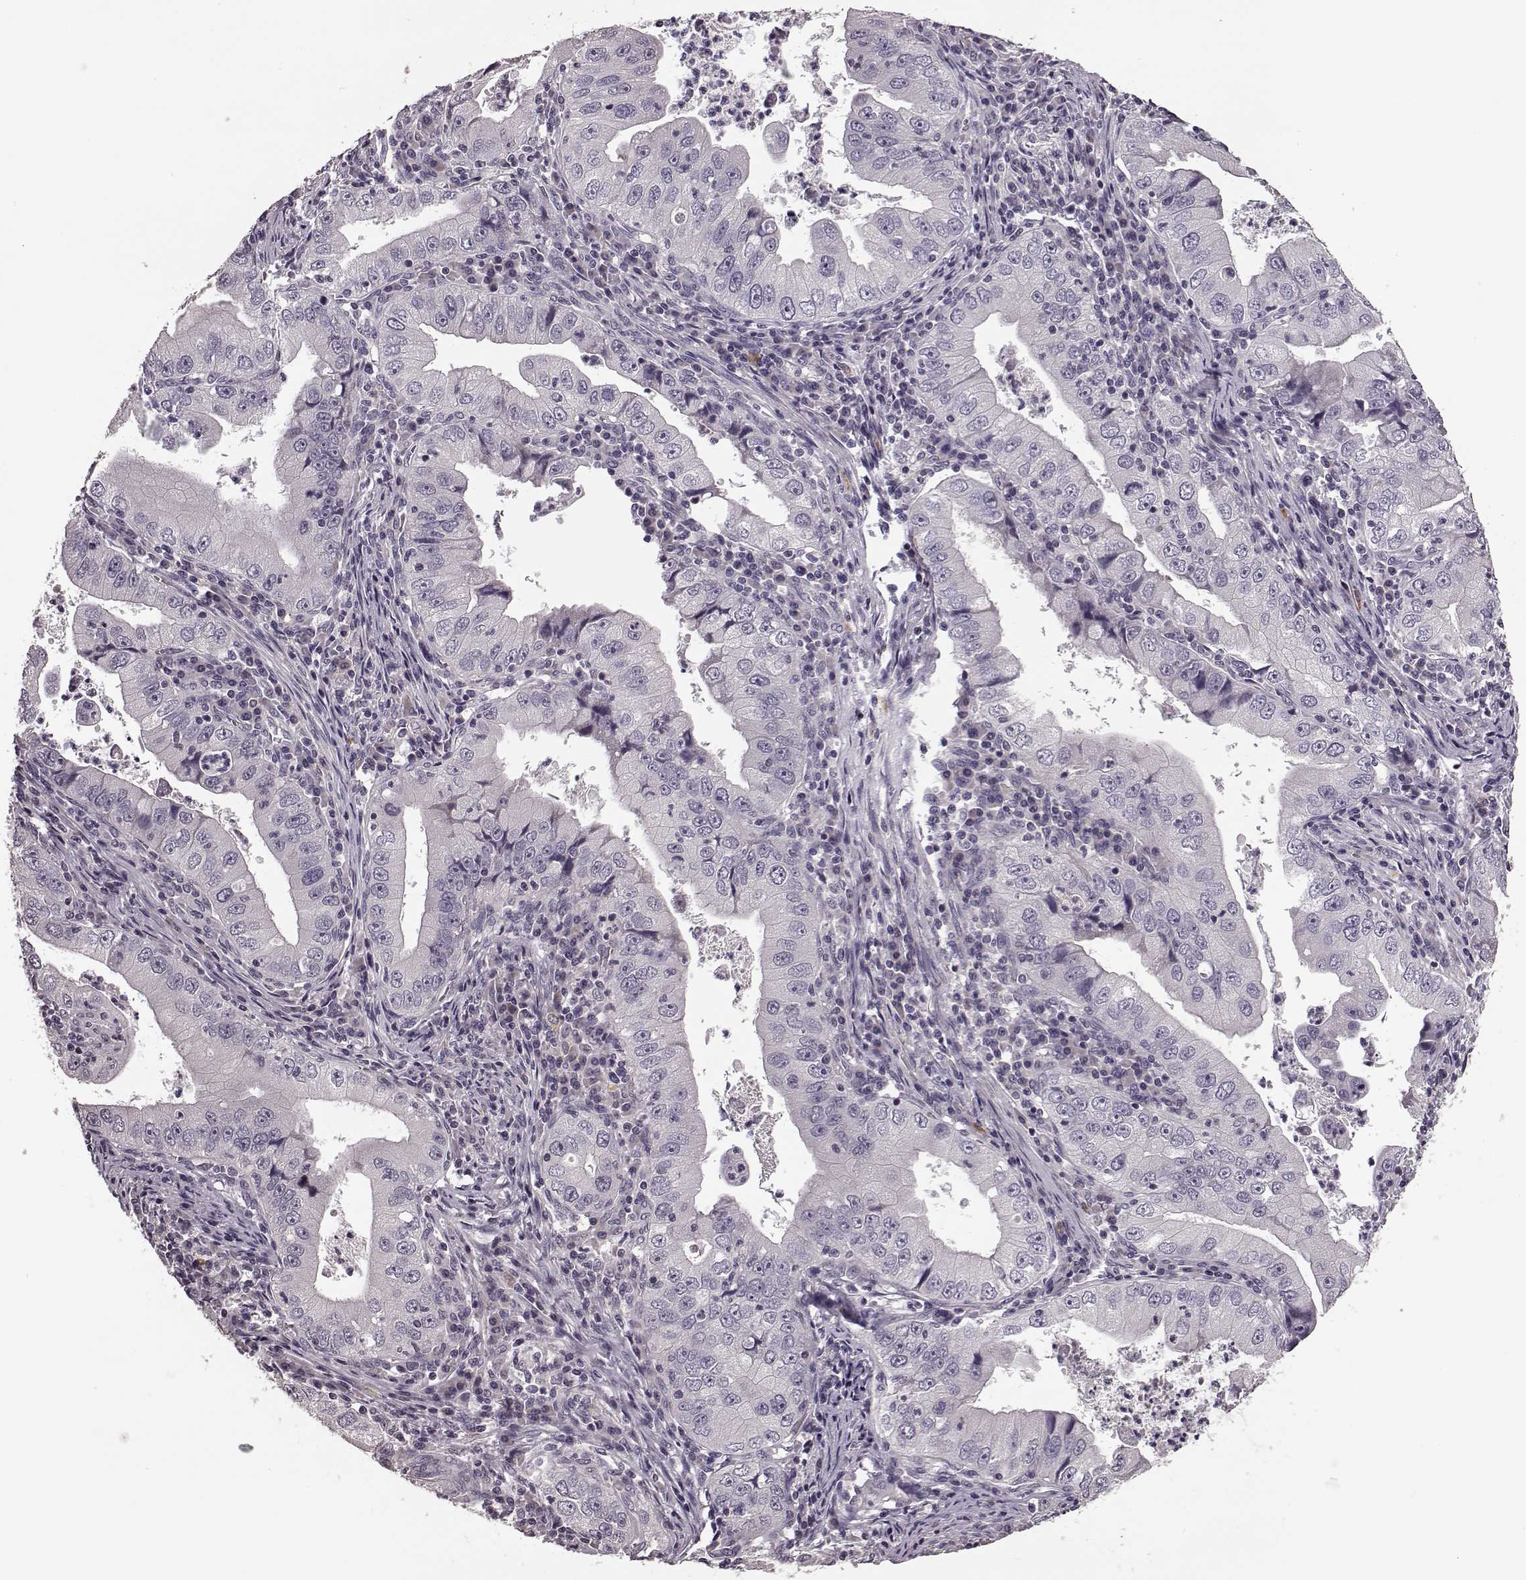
{"staining": {"intensity": "negative", "quantity": "none", "location": "none"}, "tissue": "stomach cancer", "cell_type": "Tumor cells", "image_type": "cancer", "snomed": [{"axis": "morphology", "description": "Adenocarcinoma, NOS"}, {"axis": "topography", "description": "Stomach"}], "caption": "Immunohistochemistry (IHC) image of human stomach adenocarcinoma stained for a protein (brown), which shows no staining in tumor cells.", "gene": "SLC52A3", "patient": {"sex": "male", "age": 76}}